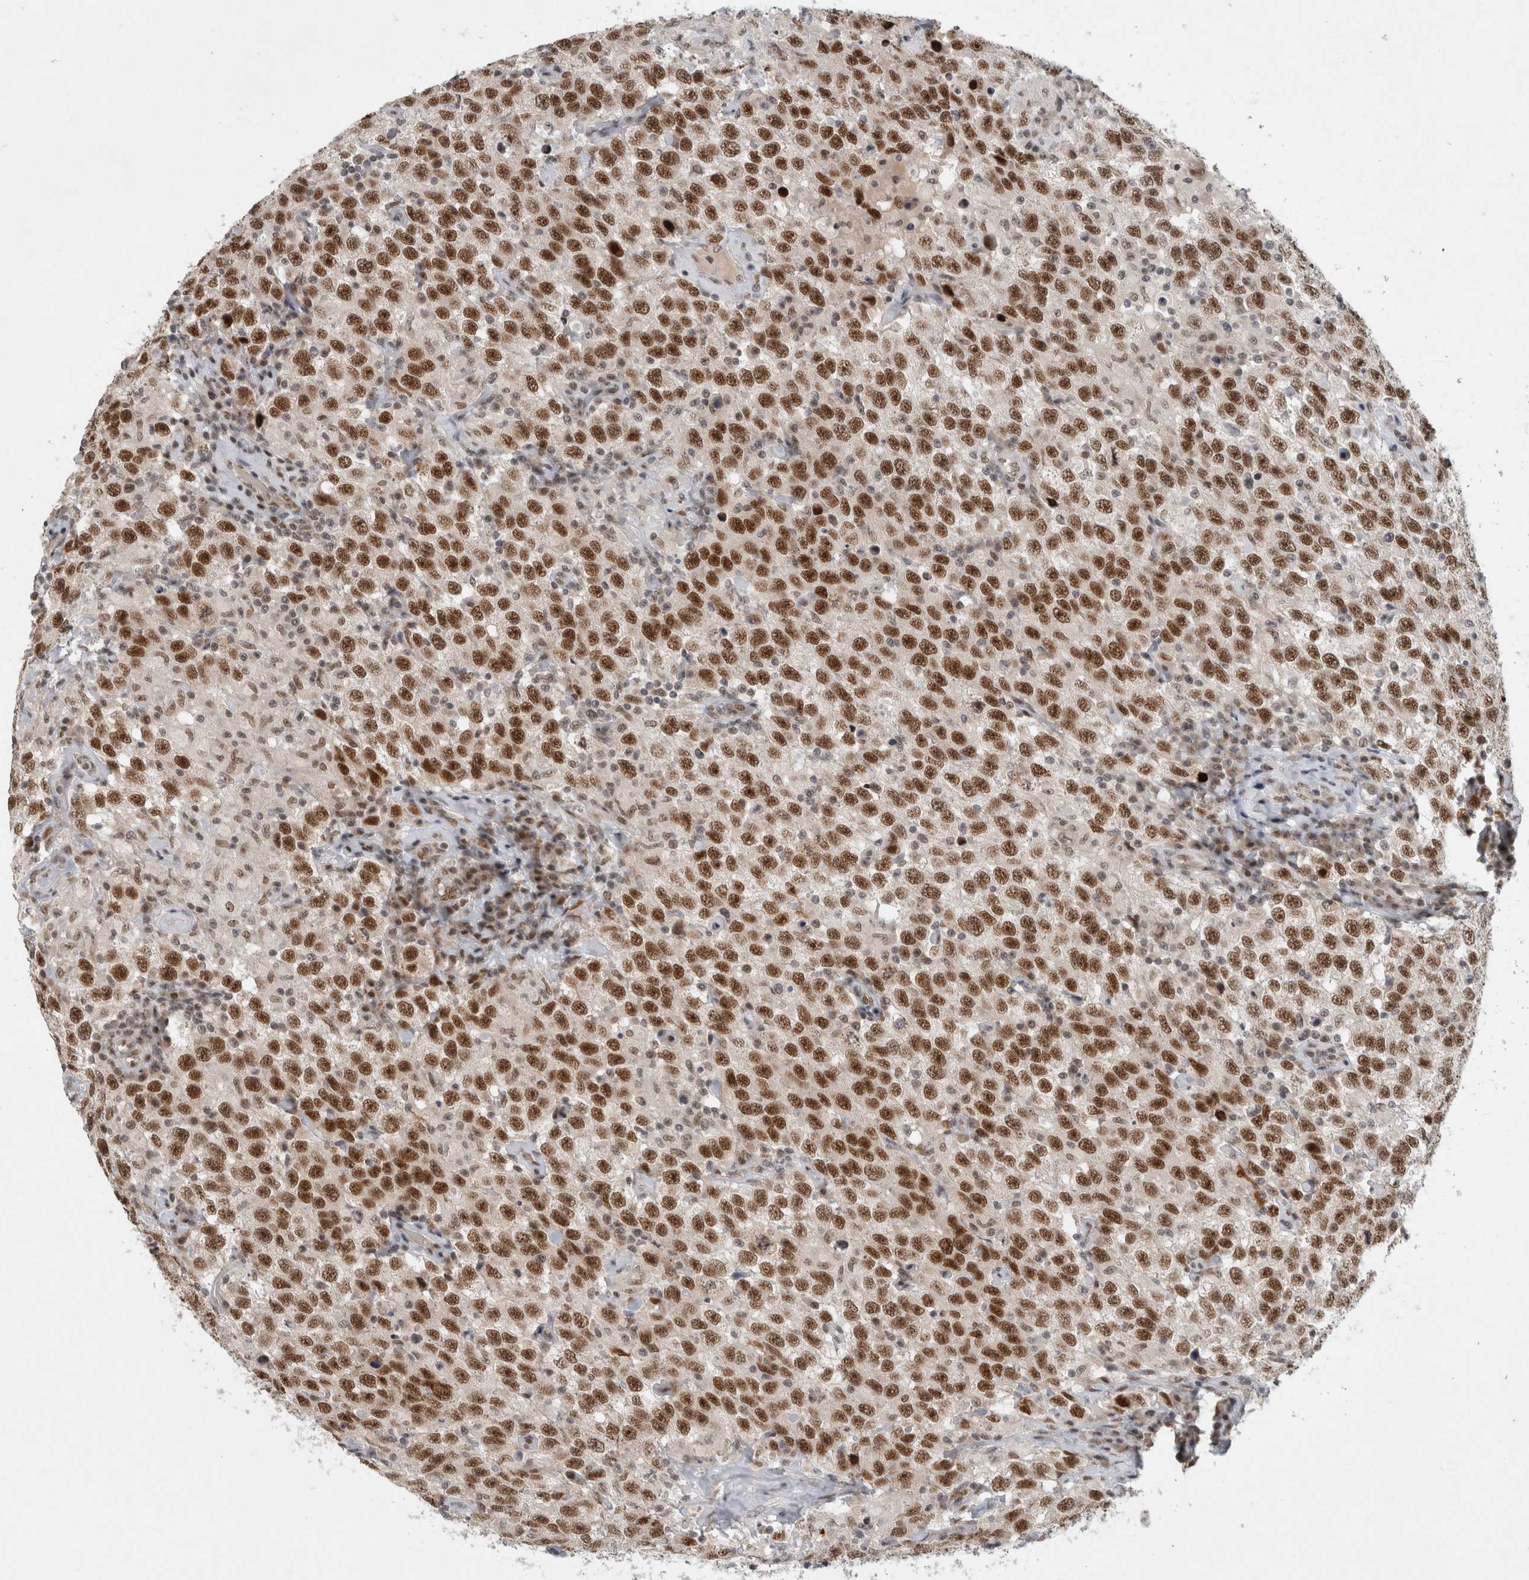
{"staining": {"intensity": "strong", "quantity": ">75%", "location": "nuclear"}, "tissue": "testis cancer", "cell_type": "Tumor cells", "image_type": "cancer", "snomed": [{"axis": "morphology", "description": "Seminoma, NOS"}, {"axis": "topography", "description": "Testis"}], "caption": "There is high levels of strong nuclear expression in tumor cells of seminoma (testis), as demonstrated by immunohistochemical staining (brown color).", "gene": "HESX1", "patient": {"sex": "male", "age": 41}}